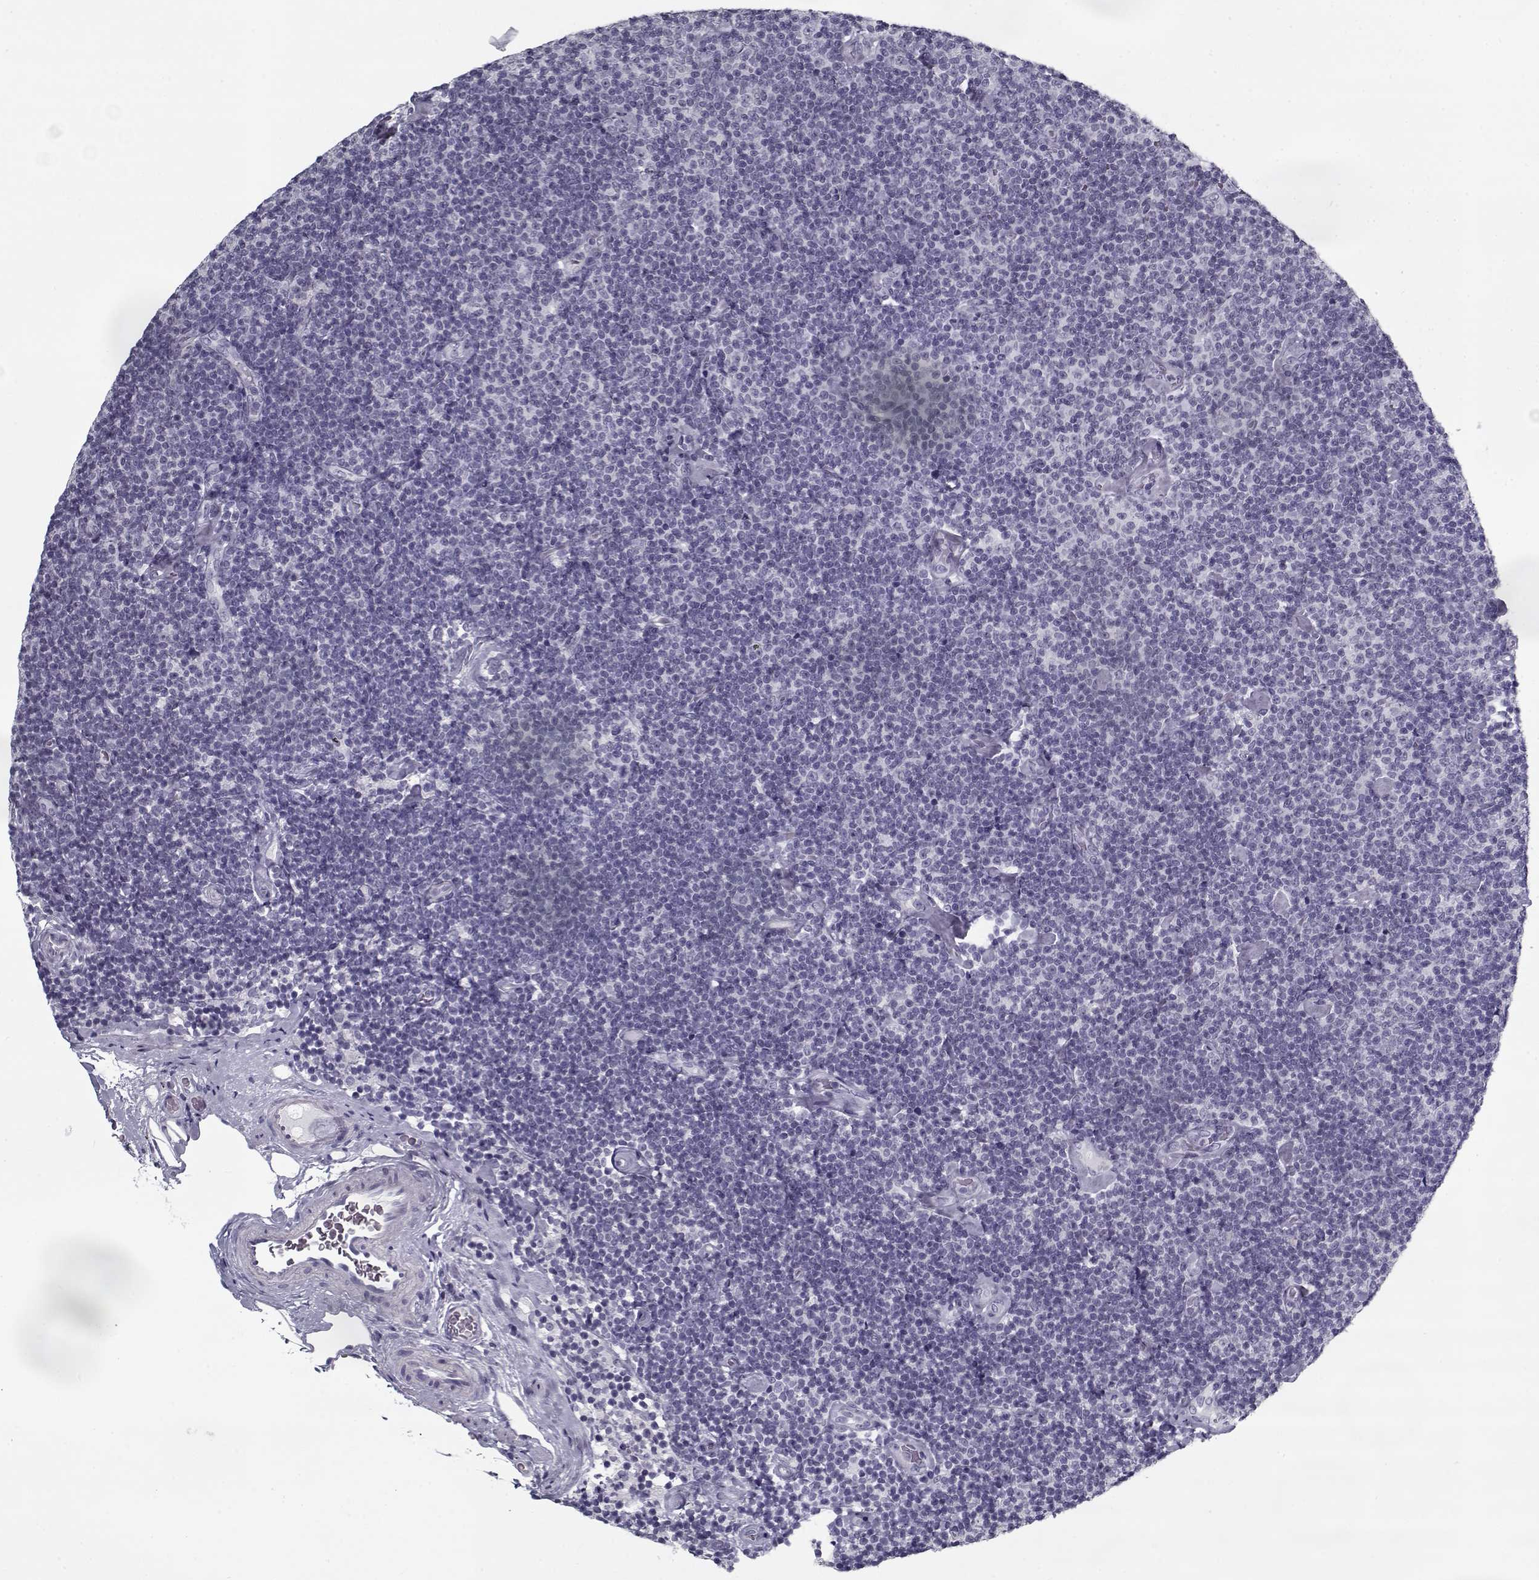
{"staining": {"intensity": "negative", "quantity": "none", "location": "none"}, "tissue": "lymphoma", "cell_type": "Tumor cells", "image_type": "cancer", "snomed": [{"axis": "morphology", "description": "Malignant lymphoma, non-Hodgkin's type, Low grade"}, {"axis": "topography", "description": "Lymph node"}], "caption": "There is no significant positivity in tumor cells of lymphoma.", "gene": "RNF32", "patient": {"sex": "male", "age": 81}}